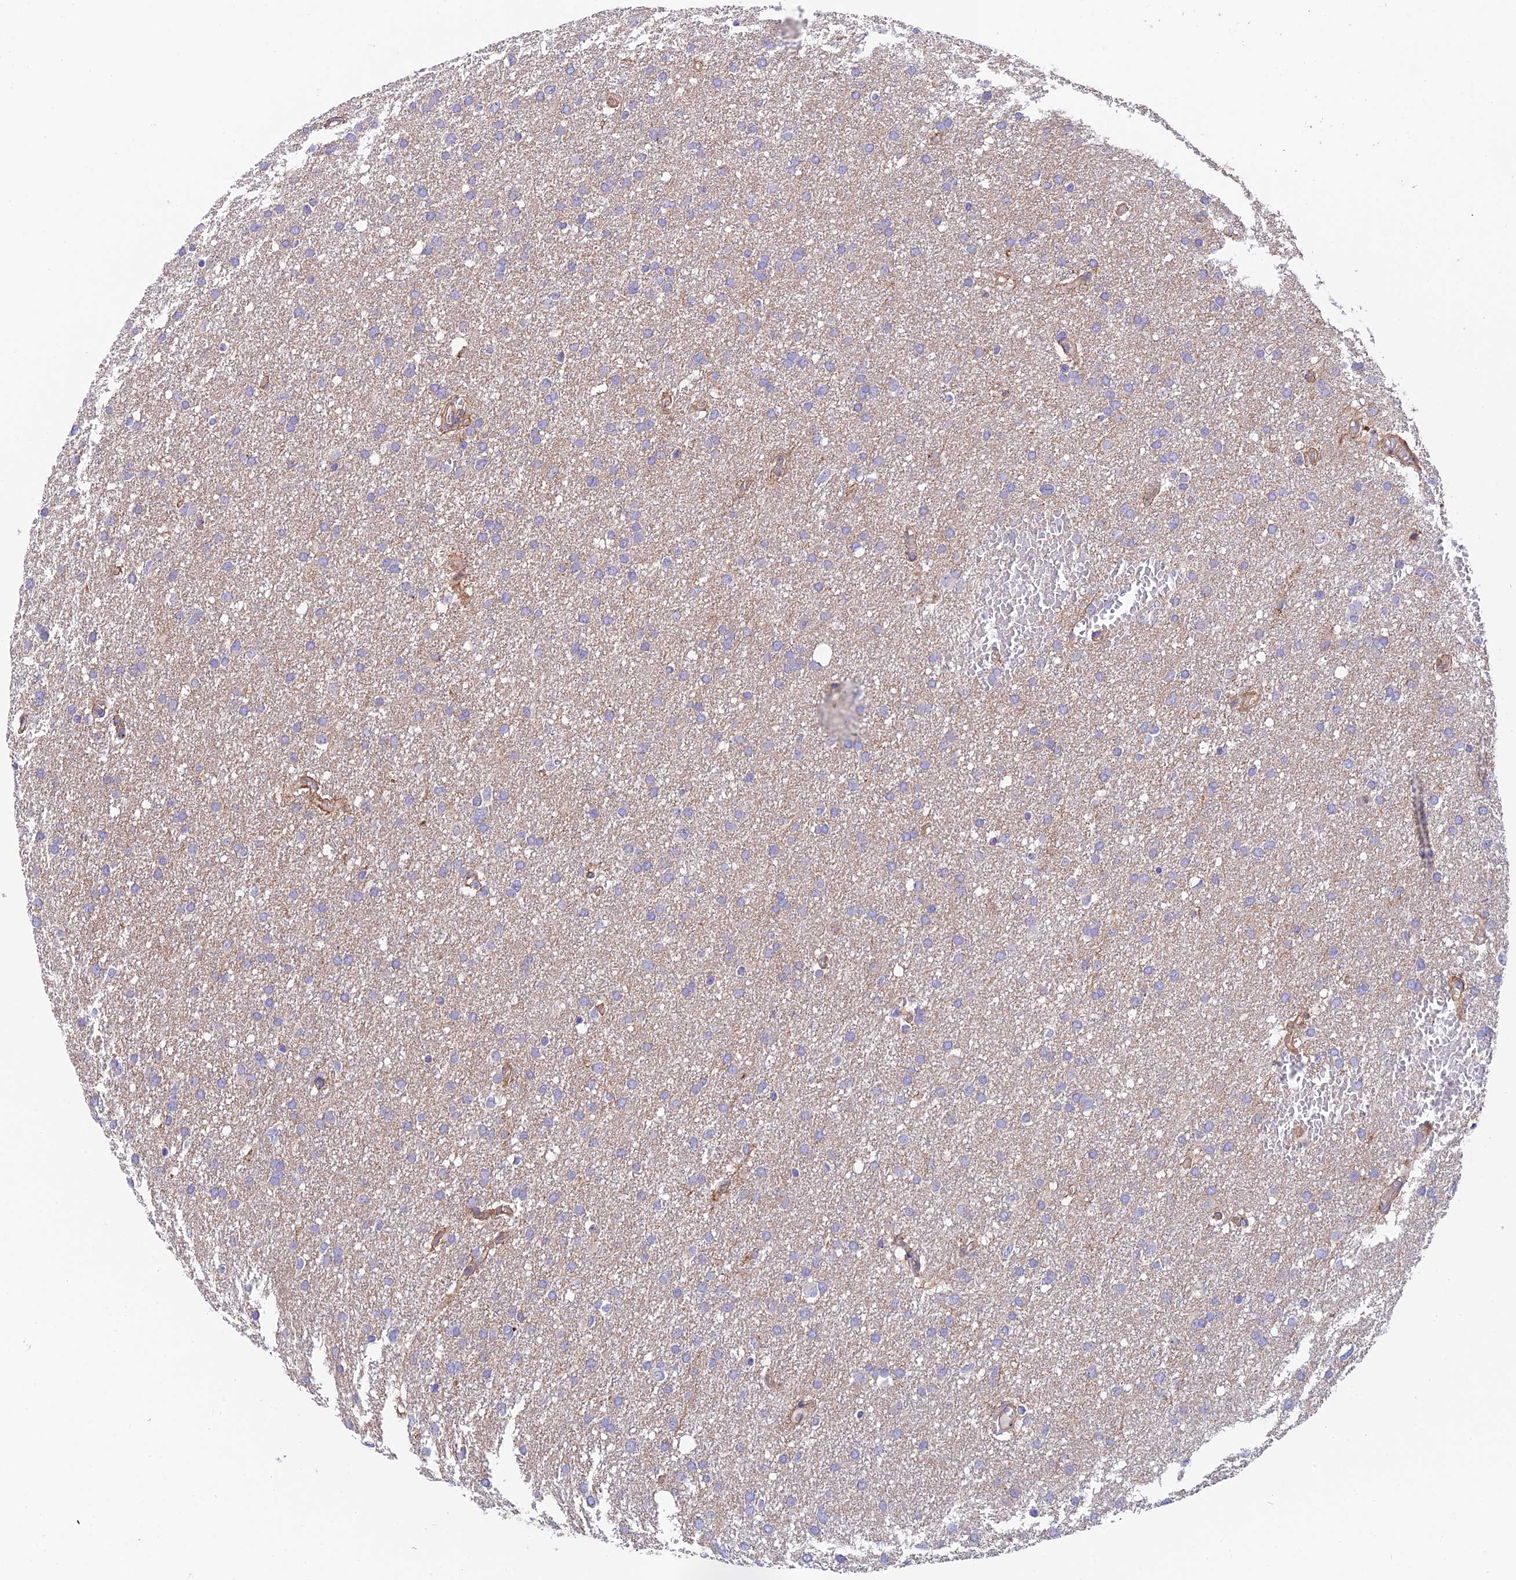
{"staining": {"intensity": "negative", "quantity": "none", "location": "none"}, "tissue": "glioma", "cell_type": "Tumor cells", "image_type": "cancer", "snomed": [{"axis": "morphology", "description": "Glioma, malignant, High grade"}, {"axis": "topography", "description": "Cerebral cortex"}], "caption": "Protein analysis of glioma displays no significant positivity in tumor cells.", "gene": "QRFP", "patient": {"sex": "female", "age": 36}}